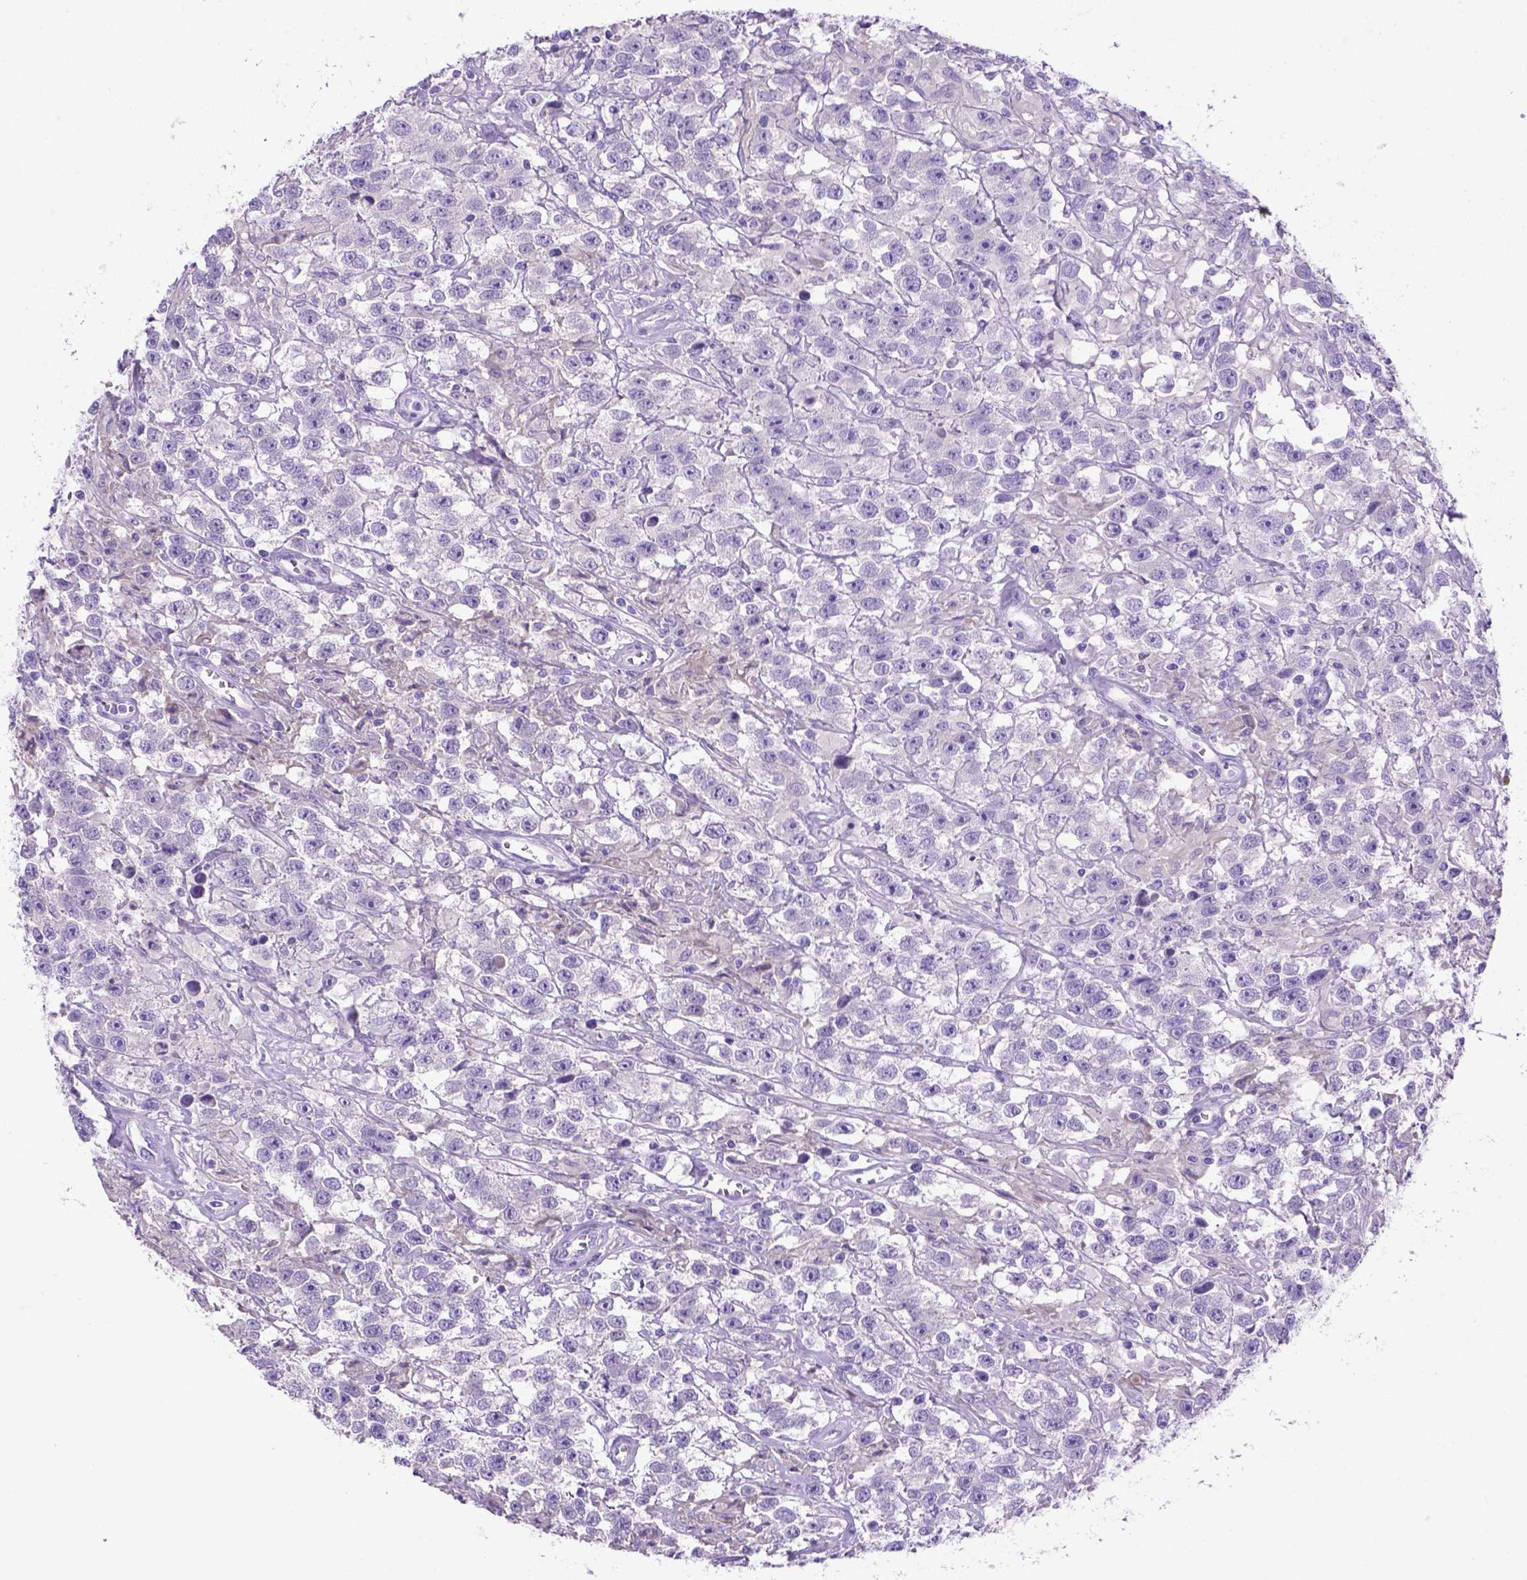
{"staining": {"intensity": "negative", "quantity": "none", "location": "none"}, "tissue": "testis cancer", "cell_type": "Tumor cells", "image_type": "cancer", "snomed": [{"axis": "morphology", "description": "Seminoma, NOS"}, {"axis": "topography", "description": "Testis"}], "caption": "Tumor cells show no significant protein staining in testis cancer (seminoma). The staining is performed using DAB (3,3'-diaminobenzidine) brown chromogen with nuclei counter-stained in using hematoxylin.", "gene": "SIRPD", "patient": {"sex": "male", "age": 43}}